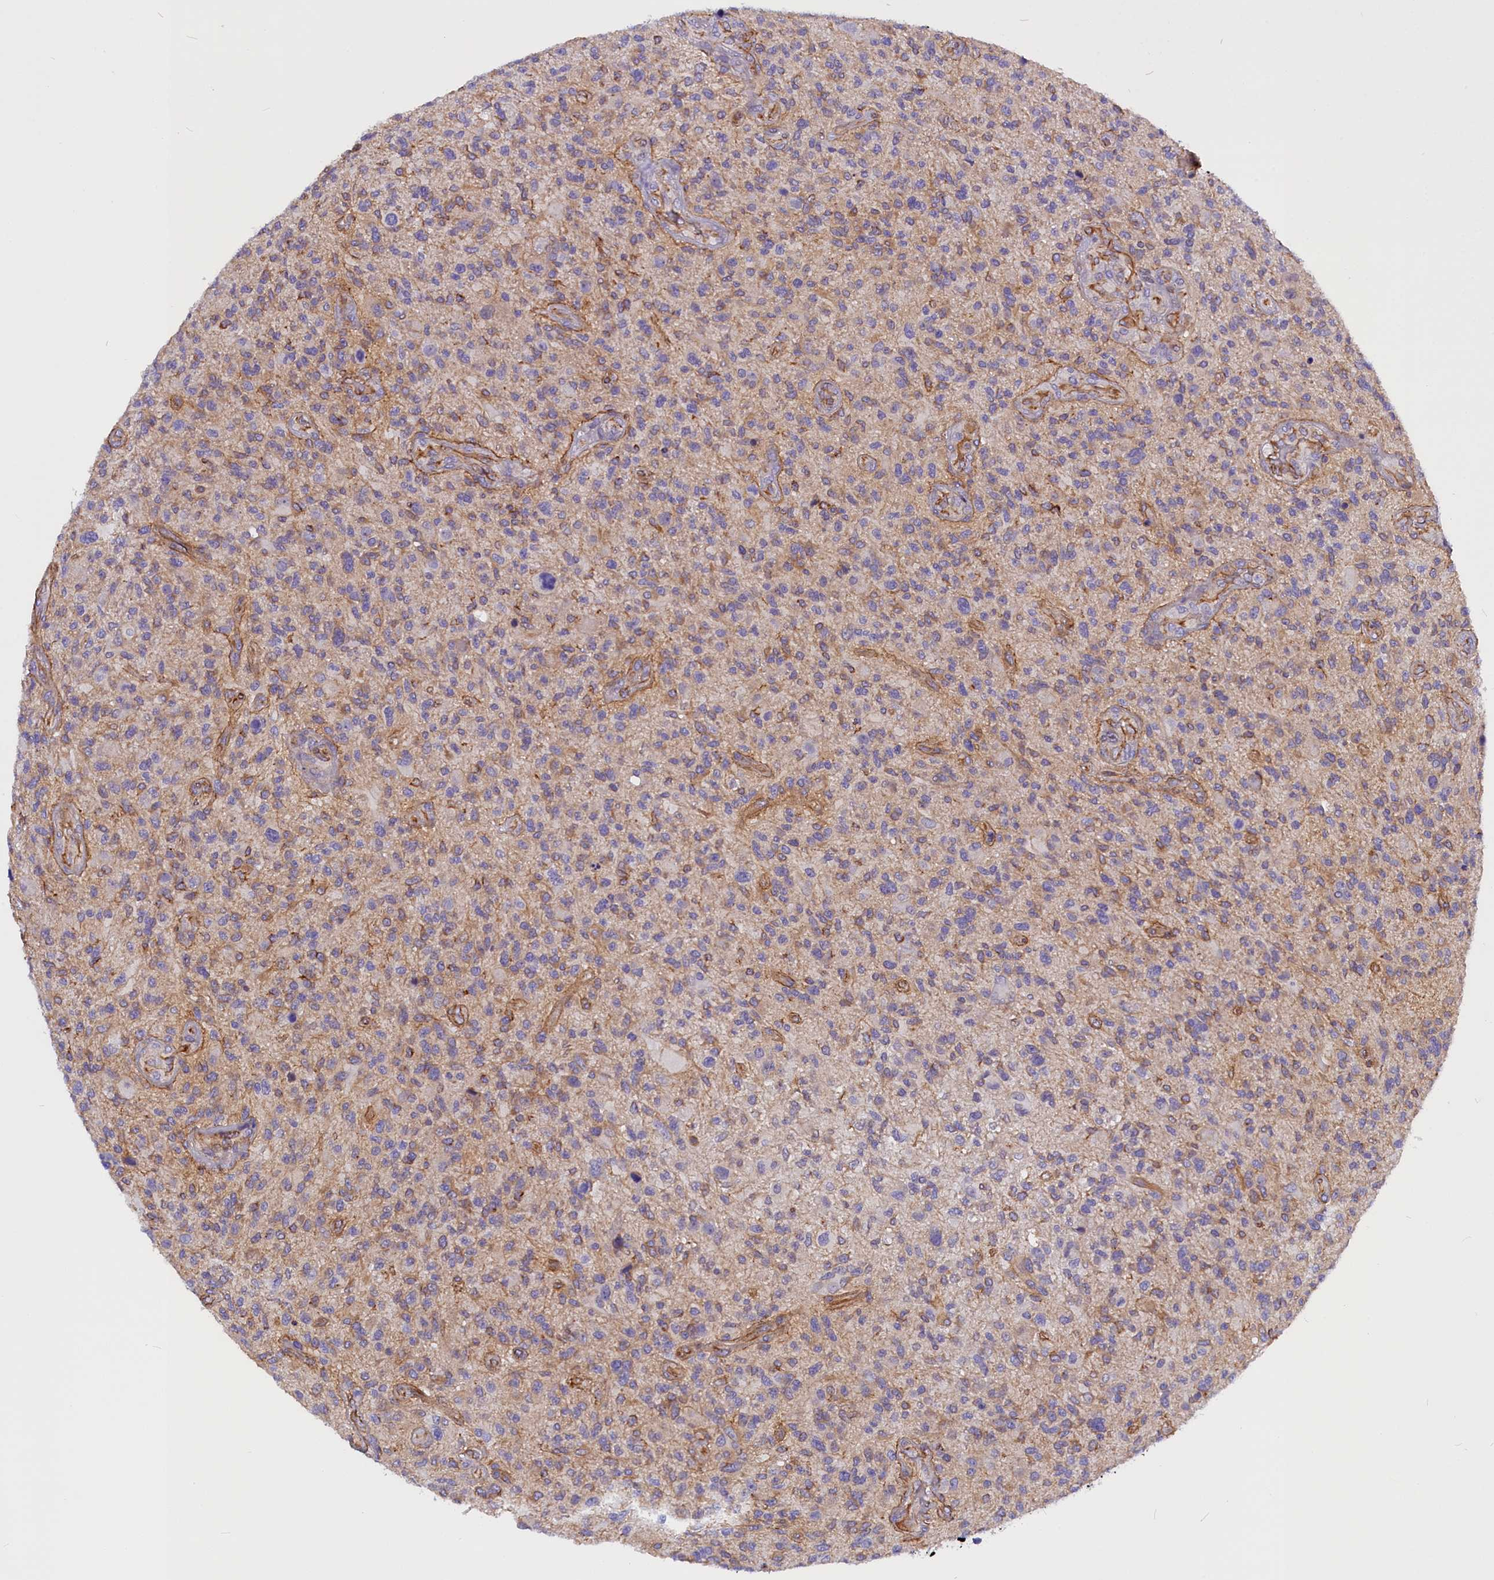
{"staining": {"intensity": "negative", "quantity": "none", "location": "none"}, "tissue": "glioma", "cell_type": "Tumor cells", "image_type": "cancer", "snomed": [{"axis": "morphology", "description": "Glioma, malignant, High grade"}, {"axis": "topography", "description": "Brain"}], "caption": "Histopathology image shows no protein staining in tumor cells of glioma tissue.", "gene": "MED20", "patient": {"sex": "male", "age": 47}}